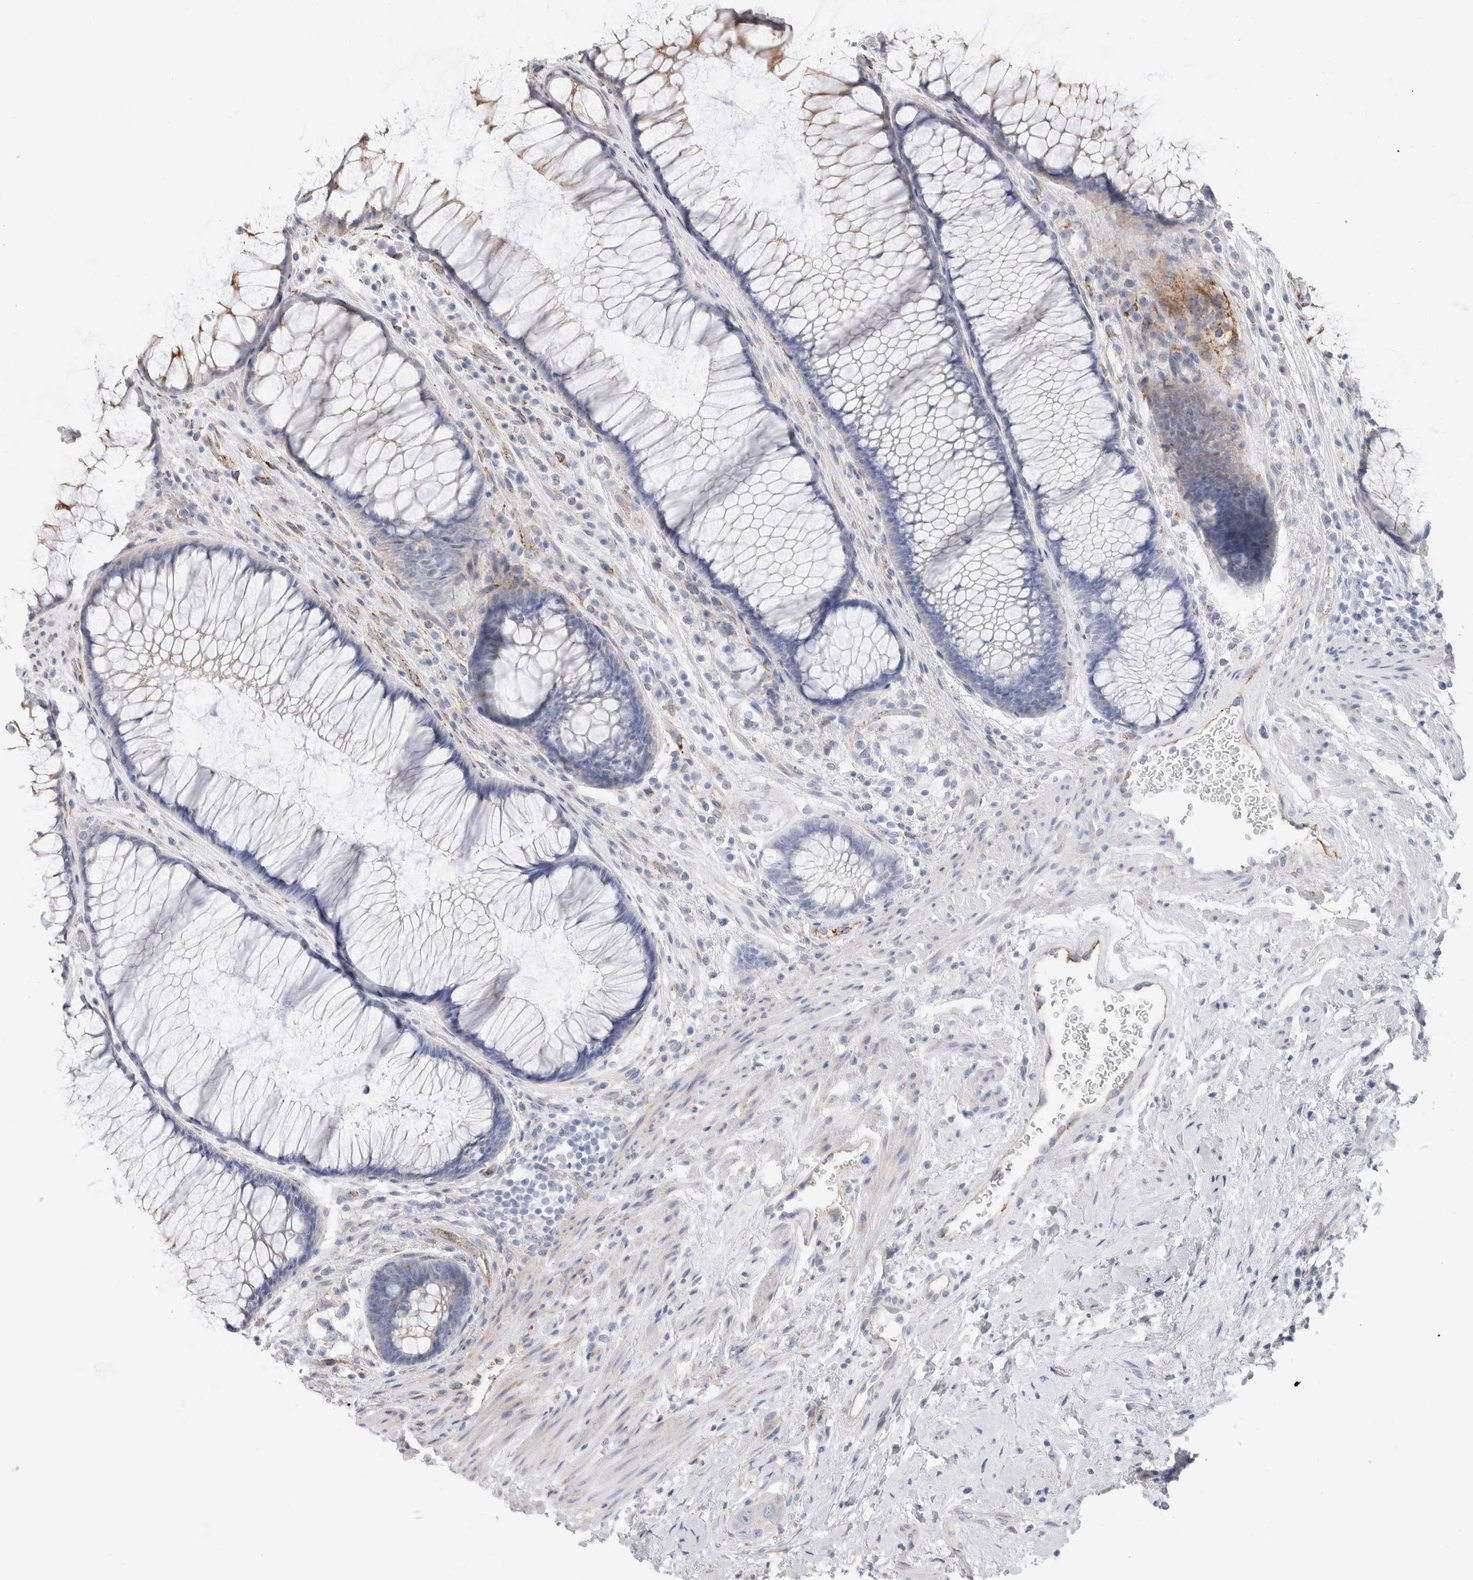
{"staining": {"intensity": "weak", "quantity": "<25%", "location": "cytoplasmic/membranous"}, "tissue": "colorectal cancer", "cell_type": "Tumor cells", "image_type": "cancer", "snomed": [{"axis": "morphology", "description": "Adenocarcinoma, NOS"}, {"axis": "topography", "description": "Rectum"}], "caption": "The immunohistochemistry image has no significant staining in tumor cells of colorectal adenocarcinoma tissue.", "gene": "CNPY4", "patient": {"sex": "male", "age": 51}}